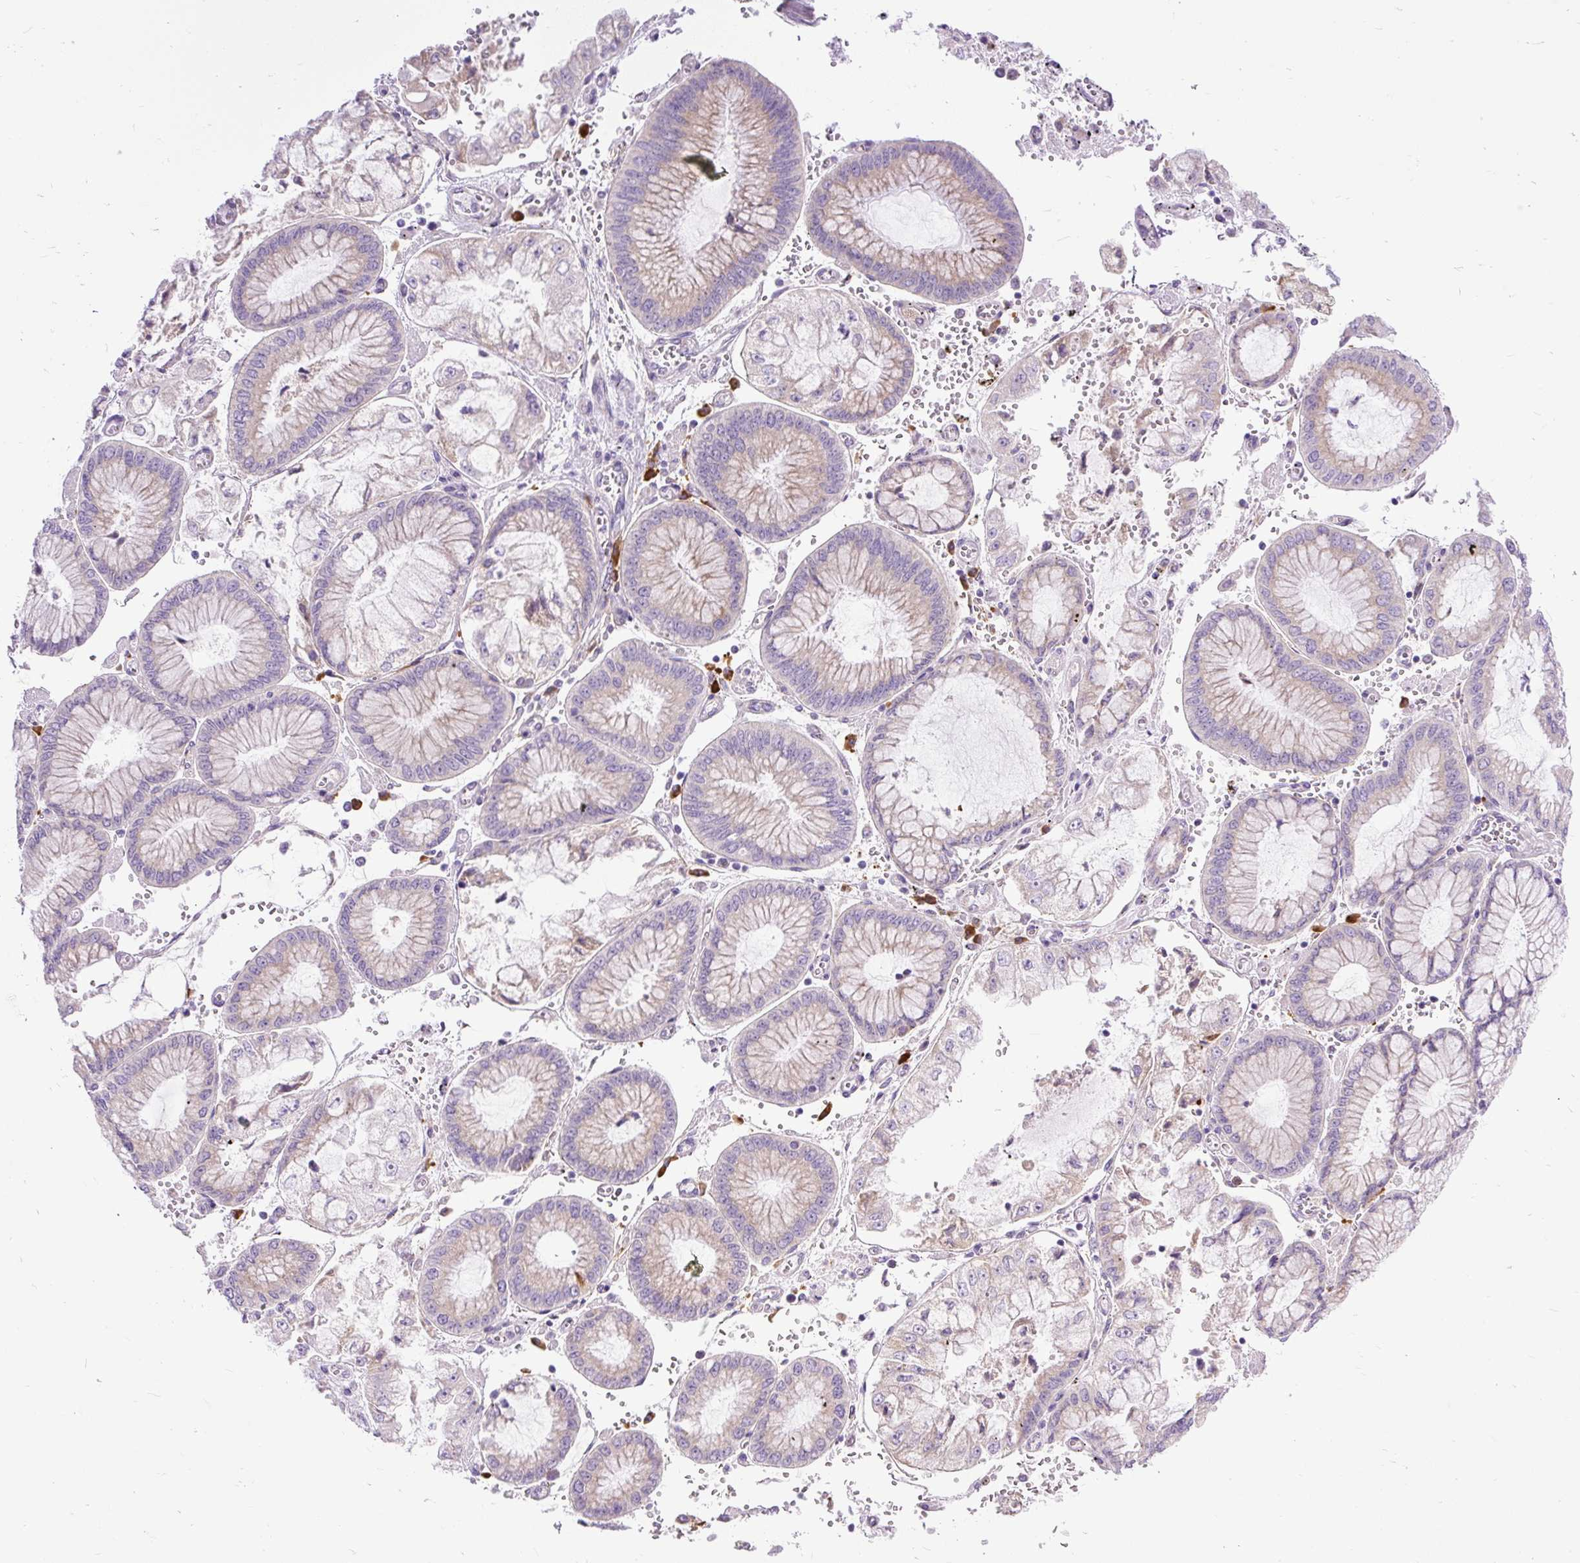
{"staining": {"intensity": "negative", "quantity": "none", "location": "none"}, "tissue": "stomach cancer", "cell_type": "Tumor cells", "image_type": "cancer", "snomed": [{"axis": "morphology", "description": "Adenocarcinoma, NOS"}, {"axis": "topography", "description": "Stomach"}], "caption": "Tumor cells are negative for brown protein staining in adenocarcinoma (stomach).", "gene": "SYBU", "patient": {"sex": "male", "age": 76}}